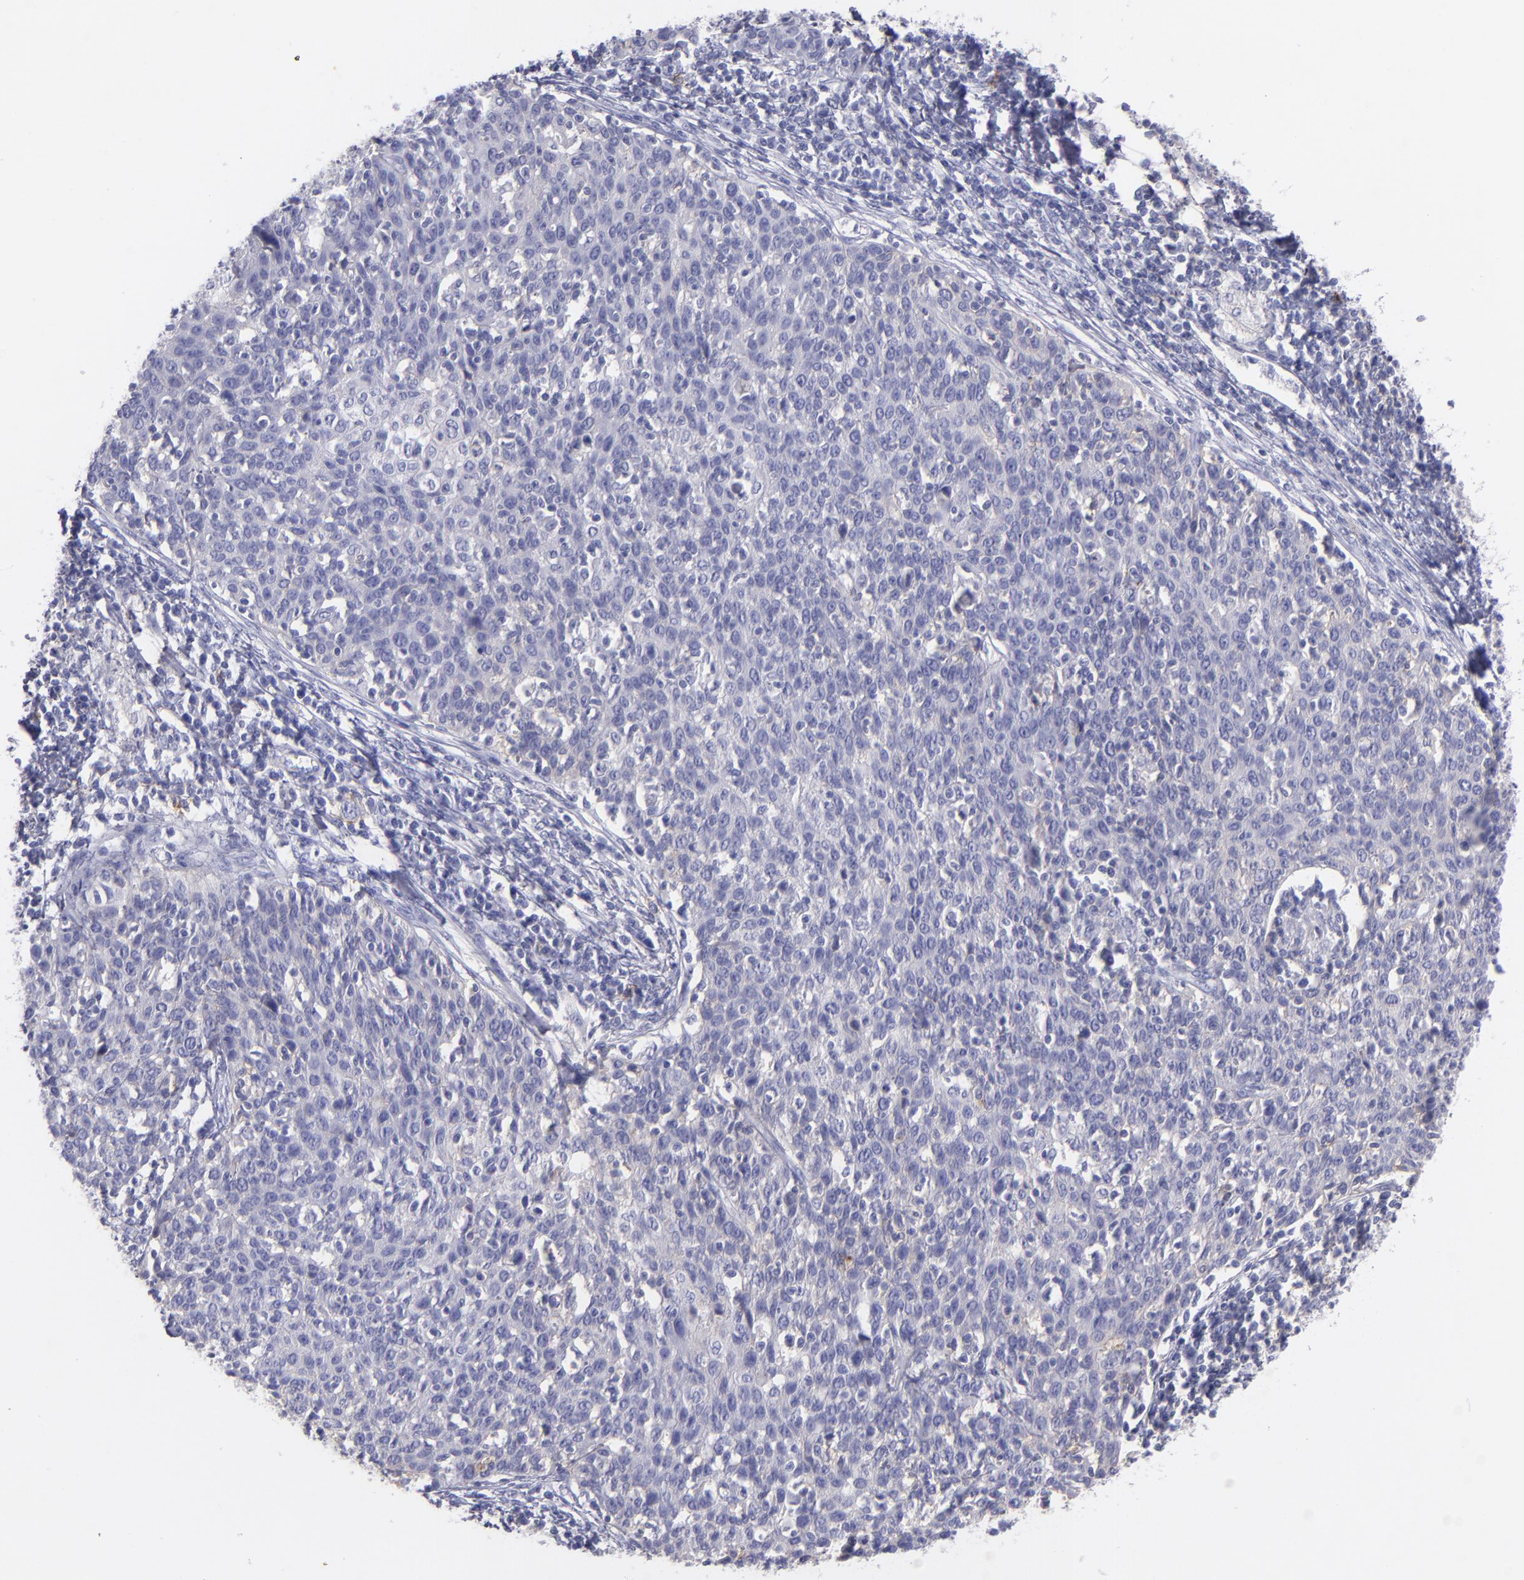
{"staining": {"intensity": "negative", "quantity": "none", "location": "none"}, "tissue": "cervical cancer", "cell_type": "Tumor cells", "image_type": "cancer", "snomed": [{"axis": "morphology", "description": "Squamous cell carcinoma, NOS"}, {"axis": "topography", "description": "Cervix"}], "caption": "Immunohistochemistry of human squamous cell carcinoma (cervical) demonstrates no positivity in tumor cells.", "gene": "CD82", "patient": {"sex": "female", "age": 38}}